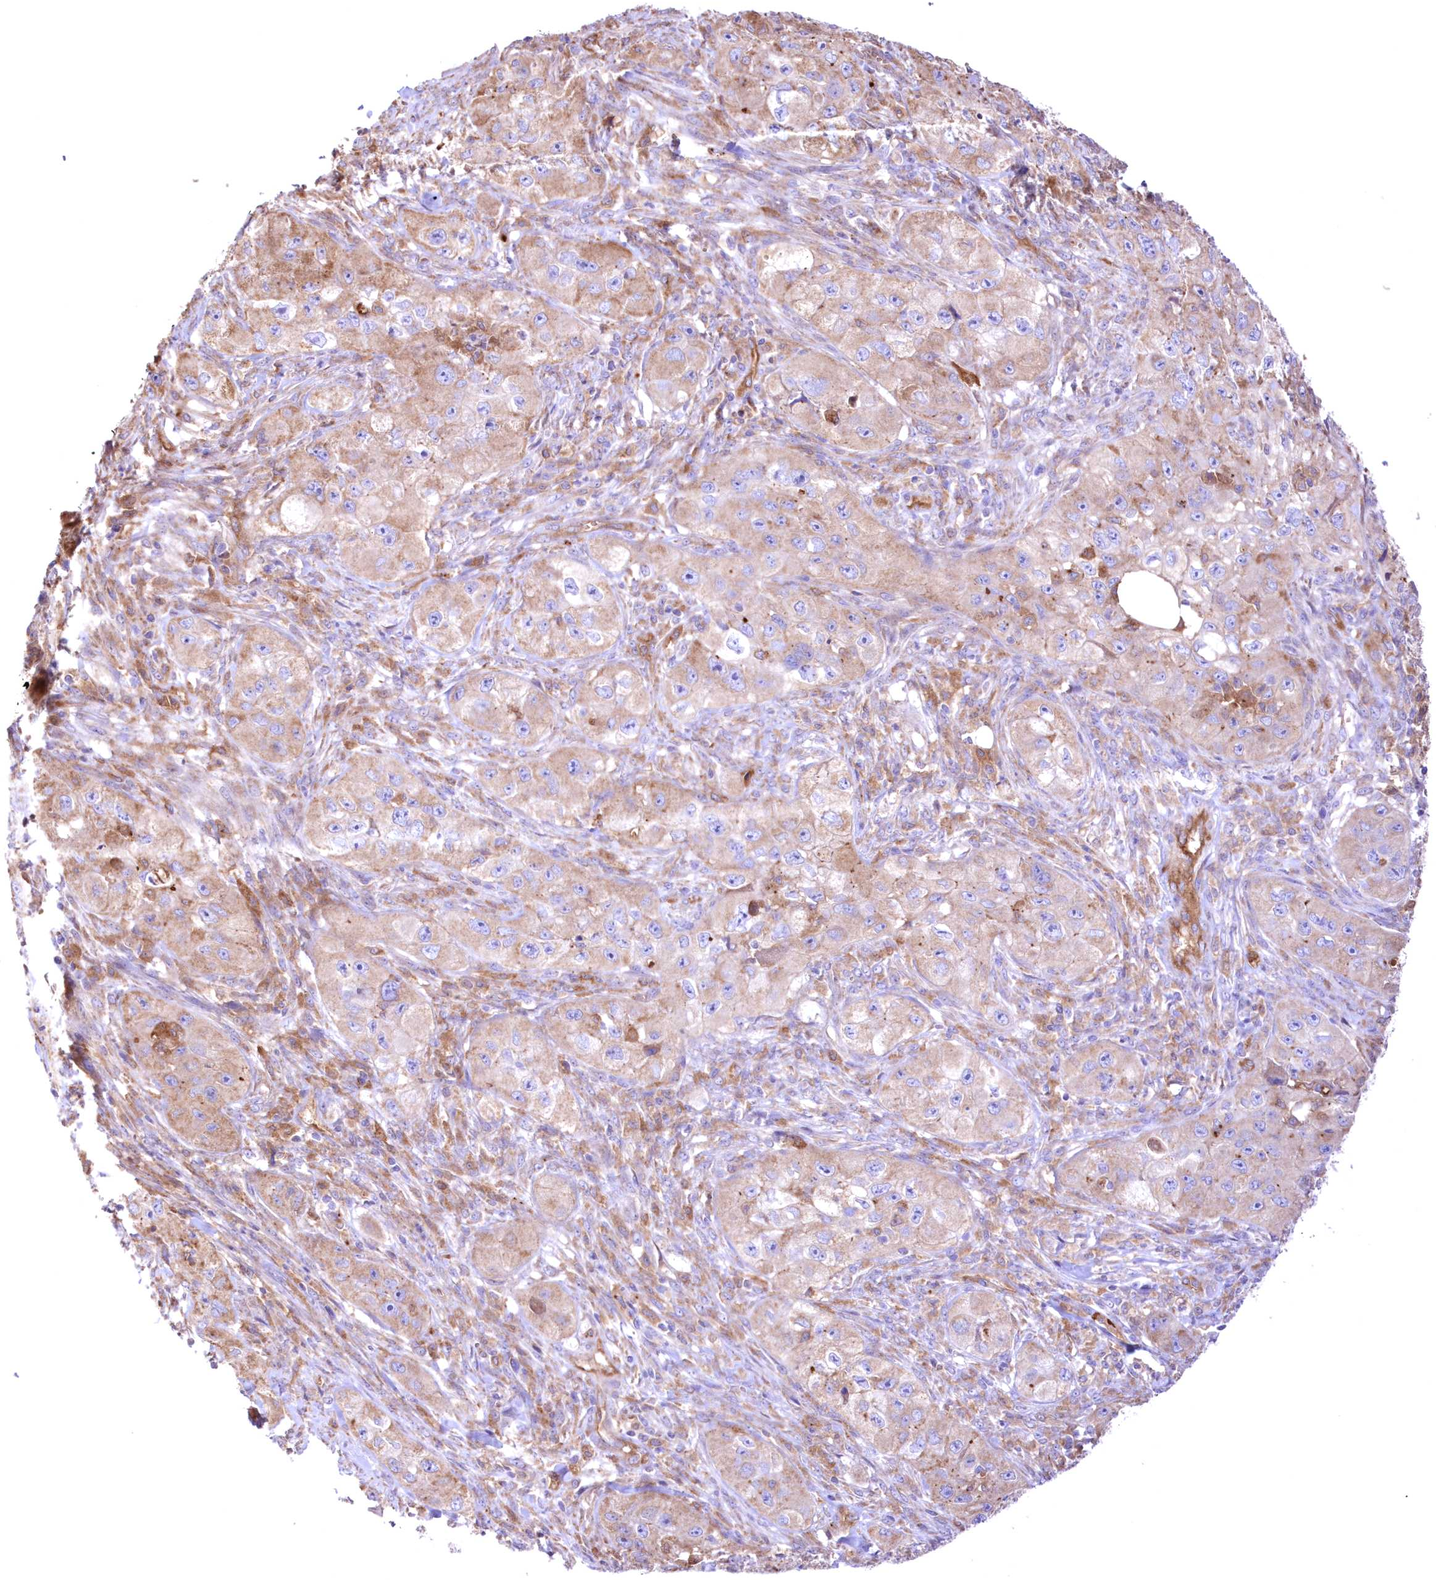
{"staining": {"intensity": "weak", "quantity": "25%-75%", "location": "cytoplasmic/membranous"}, "tissue": "skin cancer", "cell_type": "Tumor cells", "image_type": "cancer", "snomed": [{"axis": "morphology", "description": "Squamous cell carcinoma, NOS"}, {"axis": "topography", "description": "Skin"}, {"axis": "topography", "description": "Subcutis"}], "caption": "Skin cancer tissue displays weak cytoplasmic/membranous positivity in approximately 25%-75% of tumor cells, visualized by immunohistochemistry. (IHC, brightfield microscopy, high magnification).", "gene": "FCHO2", "patient": {"sex": "male", "age": 73}}